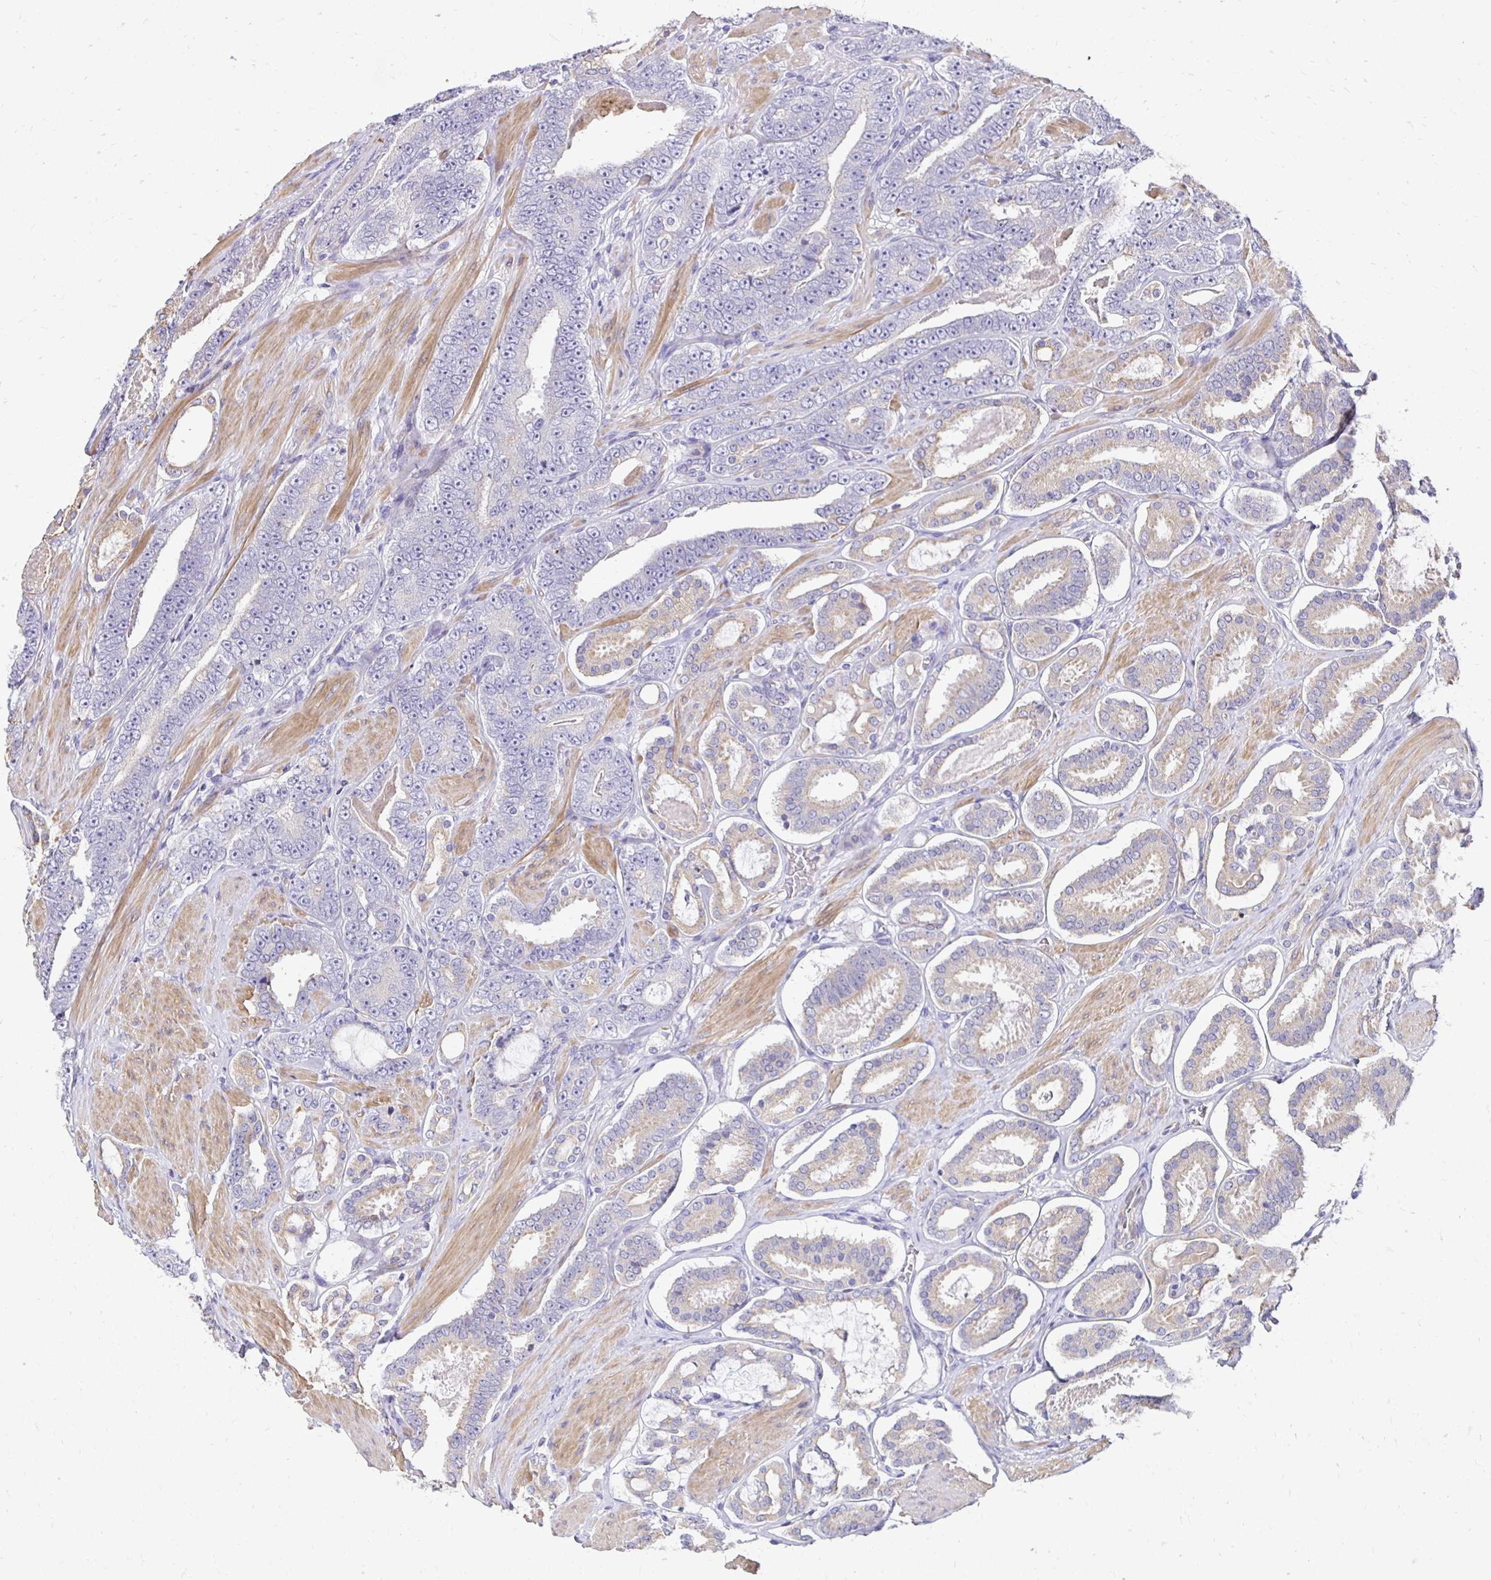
{"staining": {"intensity": "negative", "quantity": "none", "location": "none"}, "tissue": "prostate cancer", "cell_type": "Tumor cells", "image_type": "cancer", "snomed": [{"axis": "morphology", "description": "Adenocarcinoma, High grade"}, {"axis": "topography", "description": "Prostate"}], "caption": "Human prostate cancer (adenocarcinoma (high-grade)) stained for a protein using immunohistochemistry (IHC) demonstrates no expression in tumor cells.", "gene": "AKAP6", "patient": {"sex": "male", "age": 63}}